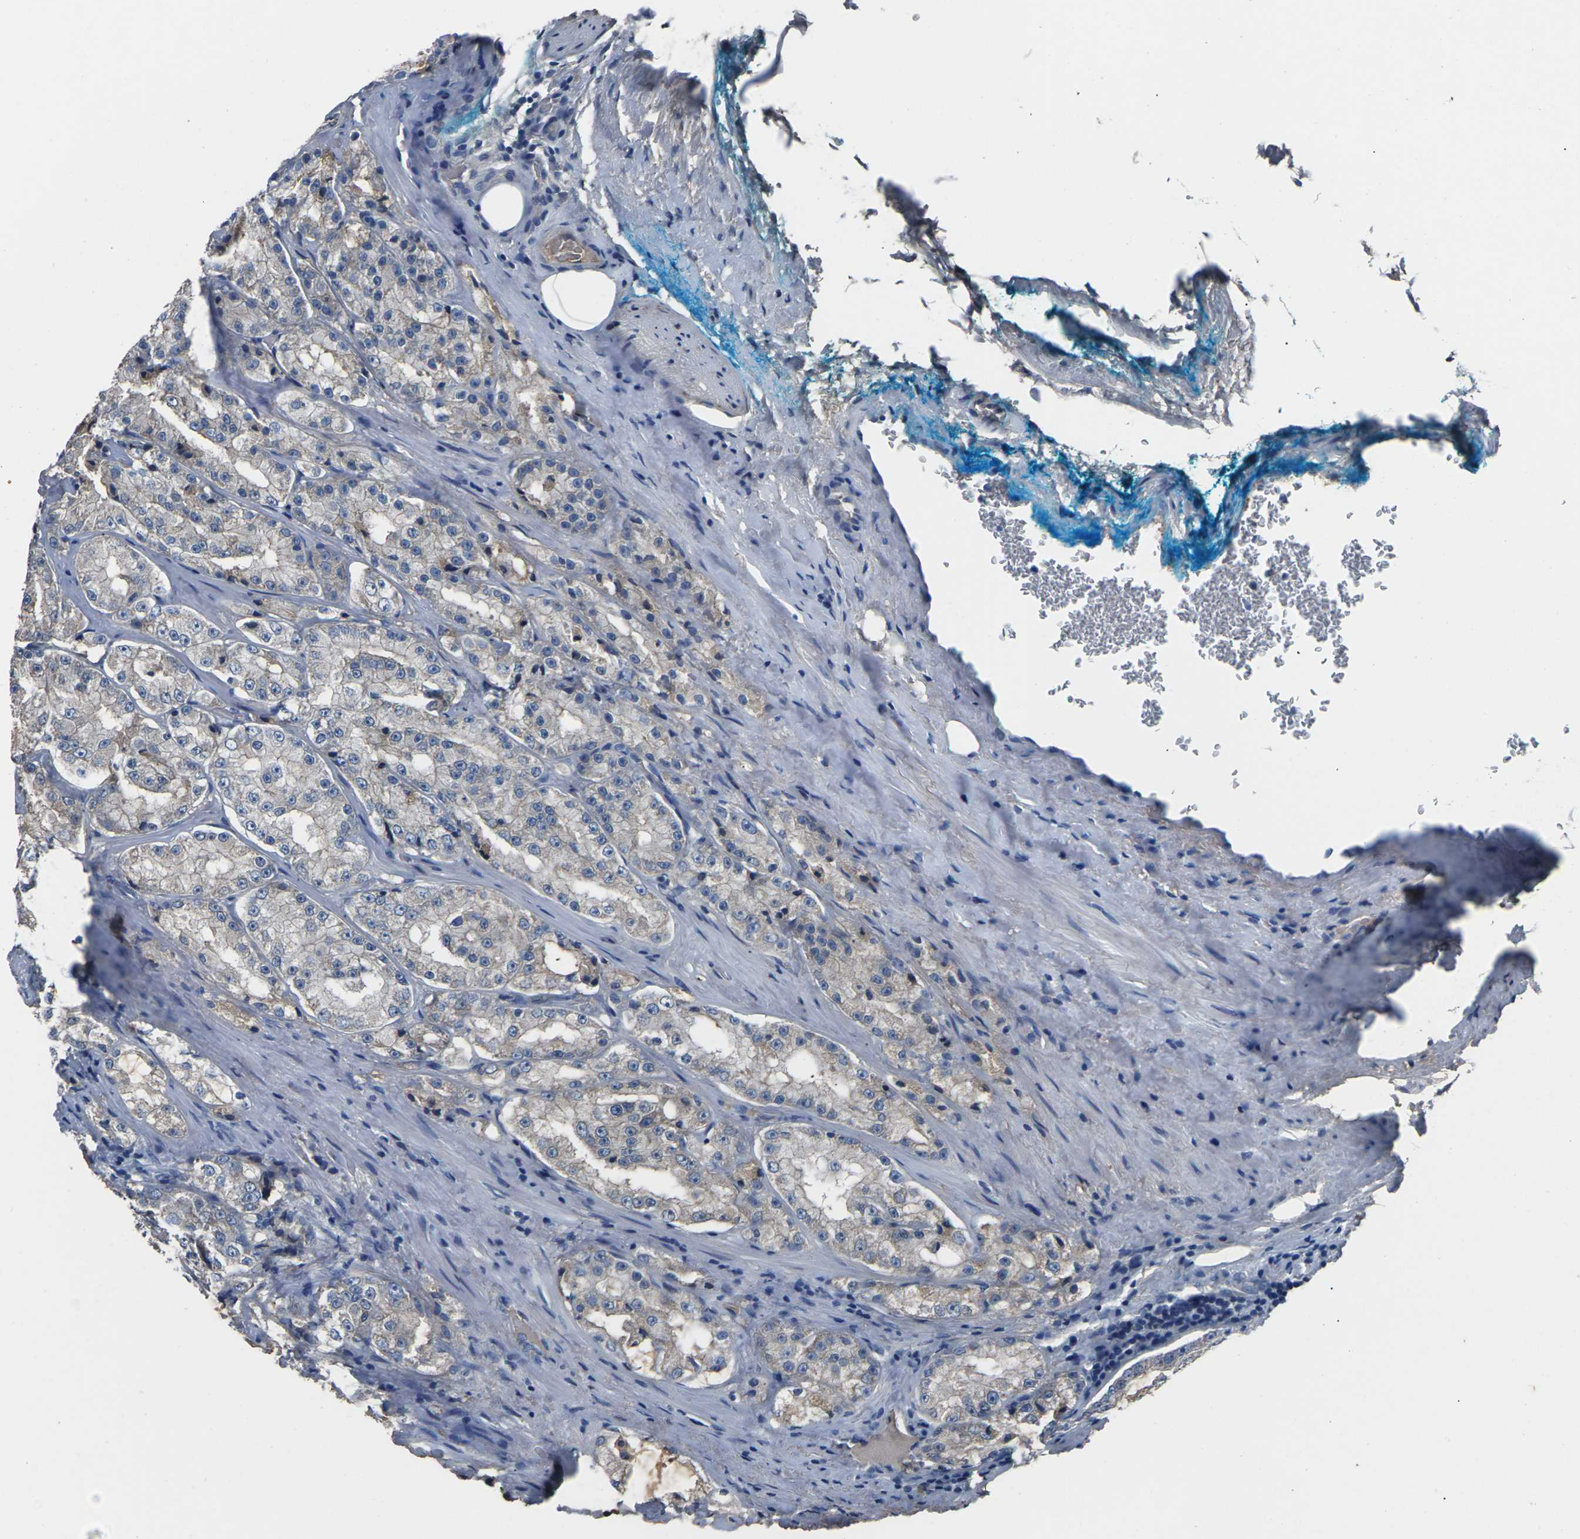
{"staining": {"intensity": "negative", "quantity": "none", "location": "none"}, "tissue": "prostate cancer", "cell_type": "Tumor cells", "image_type": "cancer", "snomed": [{"axis": "morphology", "description": "Adenocarcinoma, High grade"}, {"axis": "topography", "description": "Prostate"}], "caption": "High magnification brightfield microscopy of prostate cancer stained with DAB (3,3'-diaminobenzidine) (brown) and counterstained with hematoxylin (blue): tumor cells show no significant positivity.", "gene": "LEP", "patient": {"sex": "male", "age": 73}}